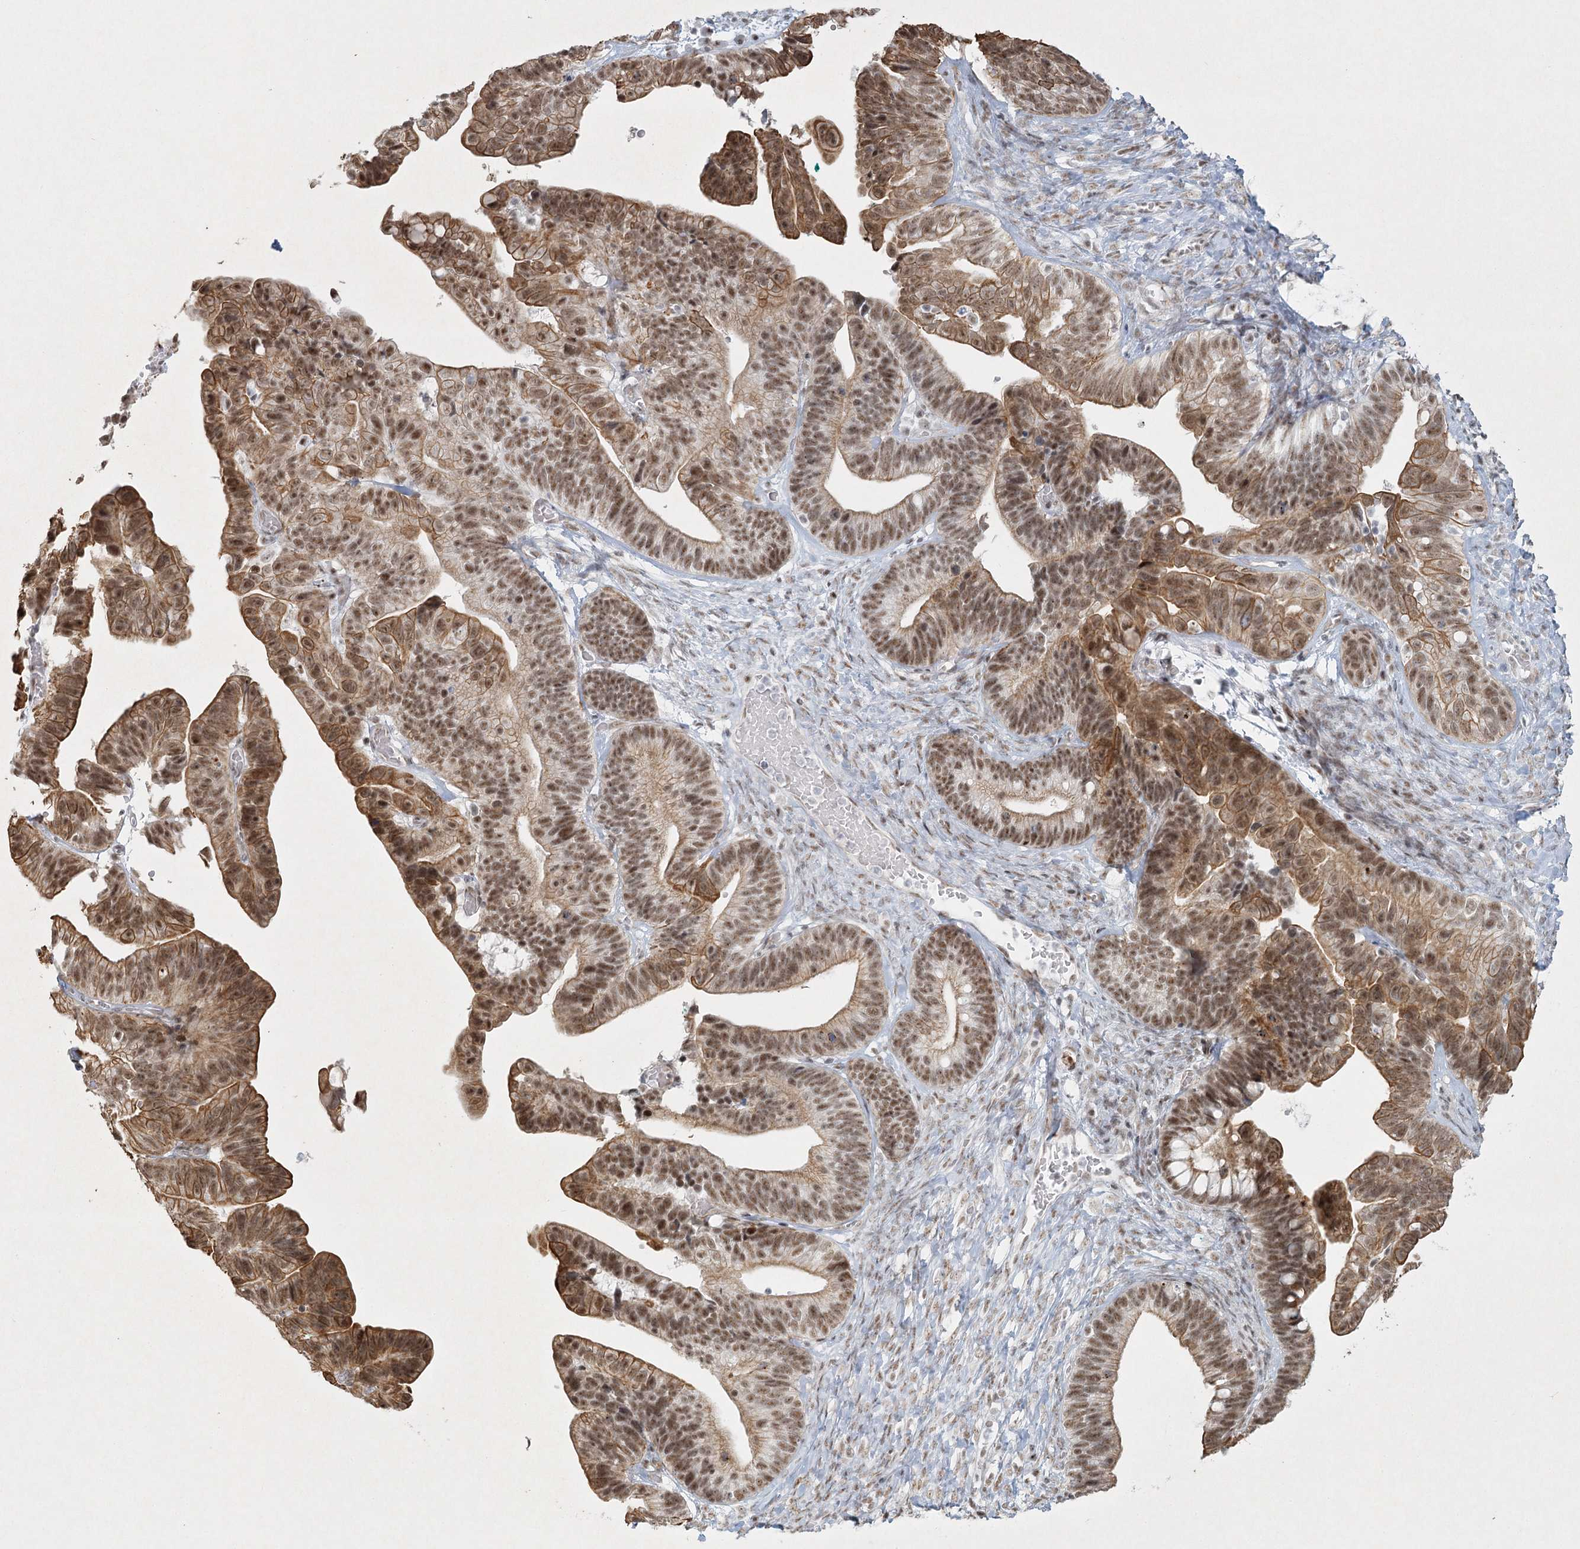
{"staining": {"intensity": "moderate", "quantity": ">75%", "location": "cytoplasmic/membranous,nuclear"}, "tissue": "ovarian cancer", "cell_type": "Tumor cells", "image_type": "cancer", "snomed": [{"axis": "morphology", "description": "Cystadenocarcinoma, serous, NOS"}, {"axis": "topography", "description": "Ovary"}], "caption": "Immunohistochemical staining of human serous cystadenocarcinoma (ovarian) exhibits medium levels of moderate cytoplasmic/membranous and nuclear protein expression in about >75% of tumor cells.", "gene": "U2SURP", "patient": {"sex": "female", "age": 56}}